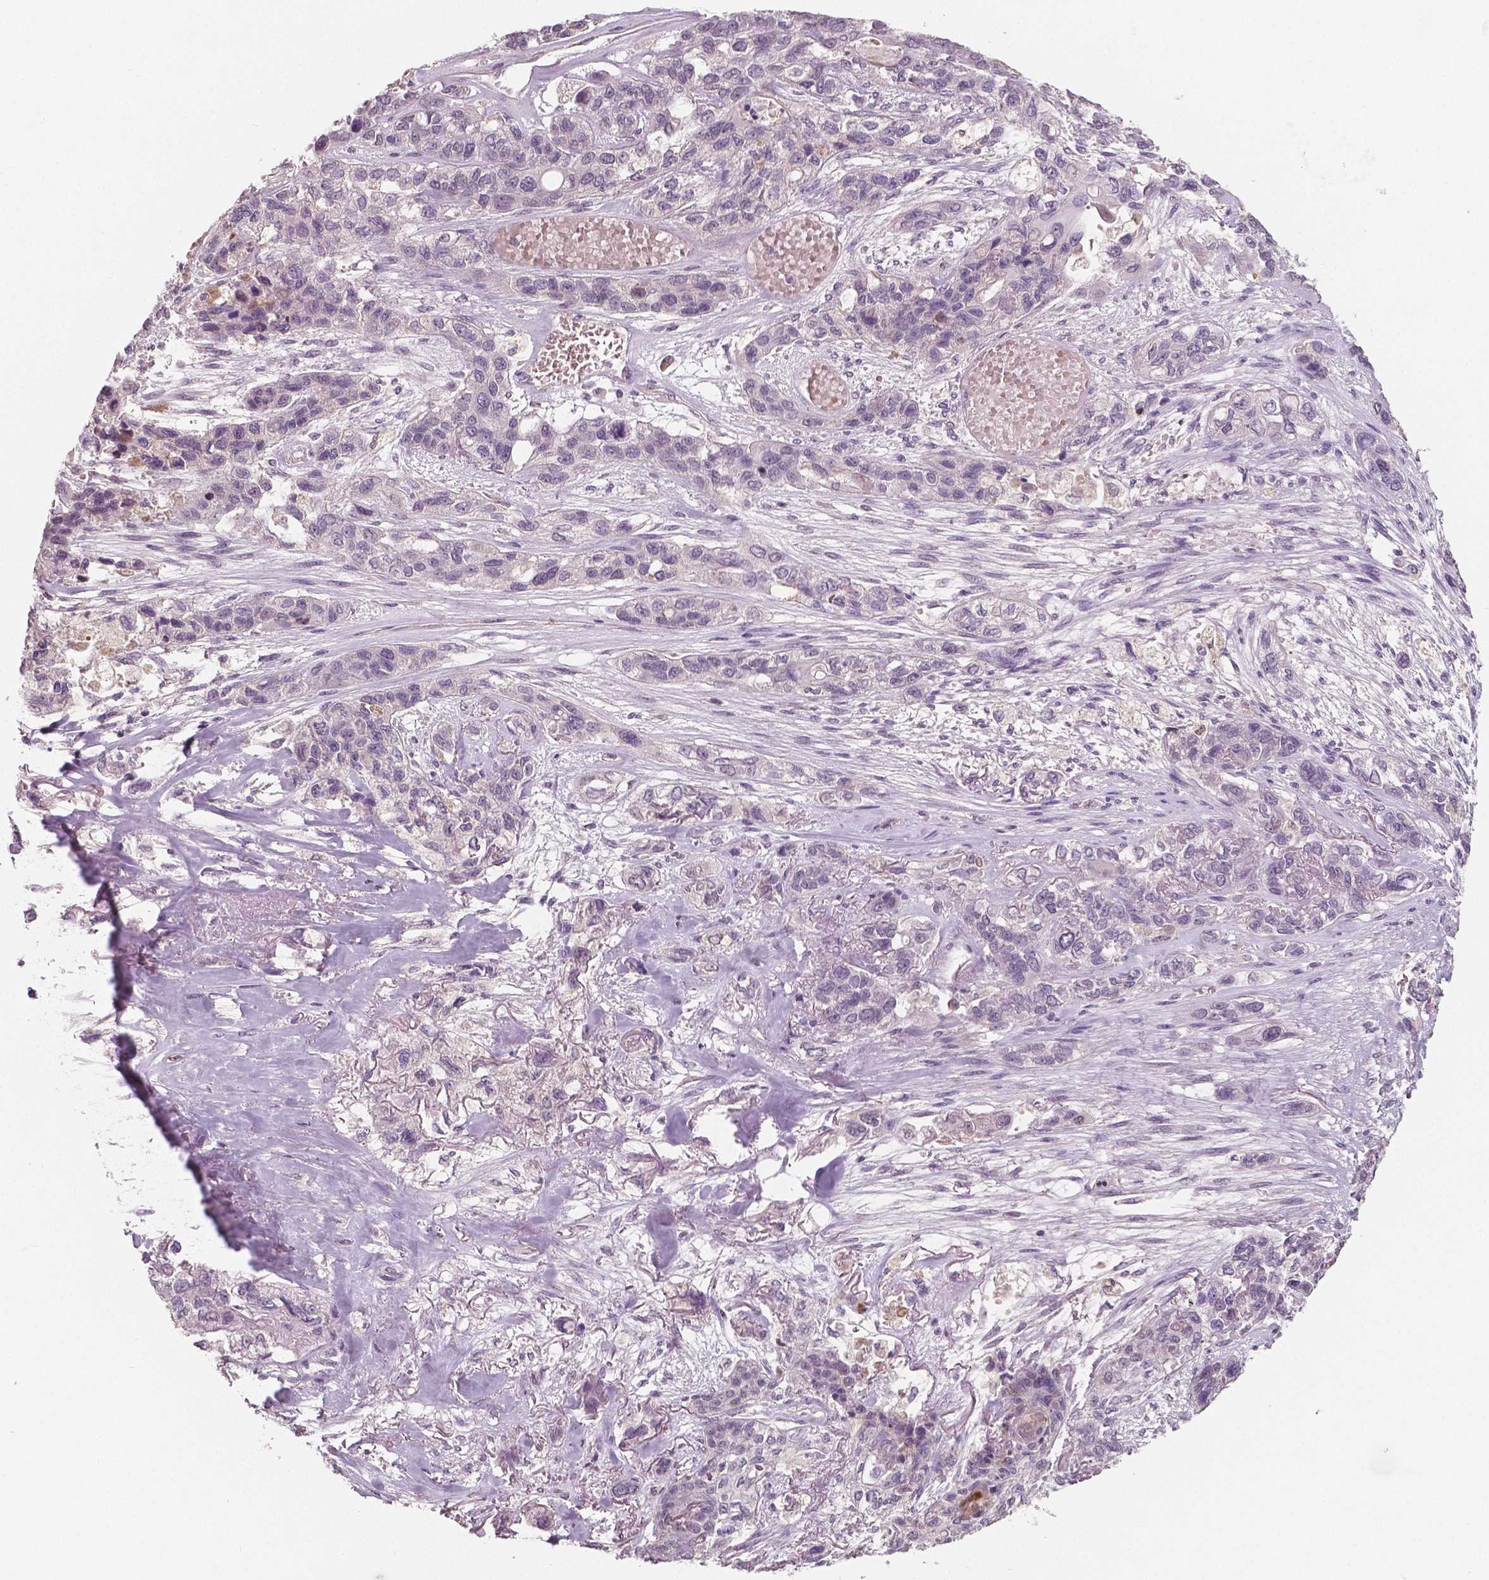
{"staining": {"intensity": "negative", "quantity": "none", "location": "none"}, "tissue": "lung cancer", "cell_type": "Tumor cells", "image_type": "cancer", "snomed": [{"axis": "morphology", "description": "Squamous cell carcinoma, NOS"}, {"axis": "topography", "description": "Lung"}], "caption": "Immunohistochemistry of human lung squamous cell carcinoma demonstrates no positivity in tumor cells.", "gene": "RNASE7", "patient": {"sex": "female", "age": 70}}